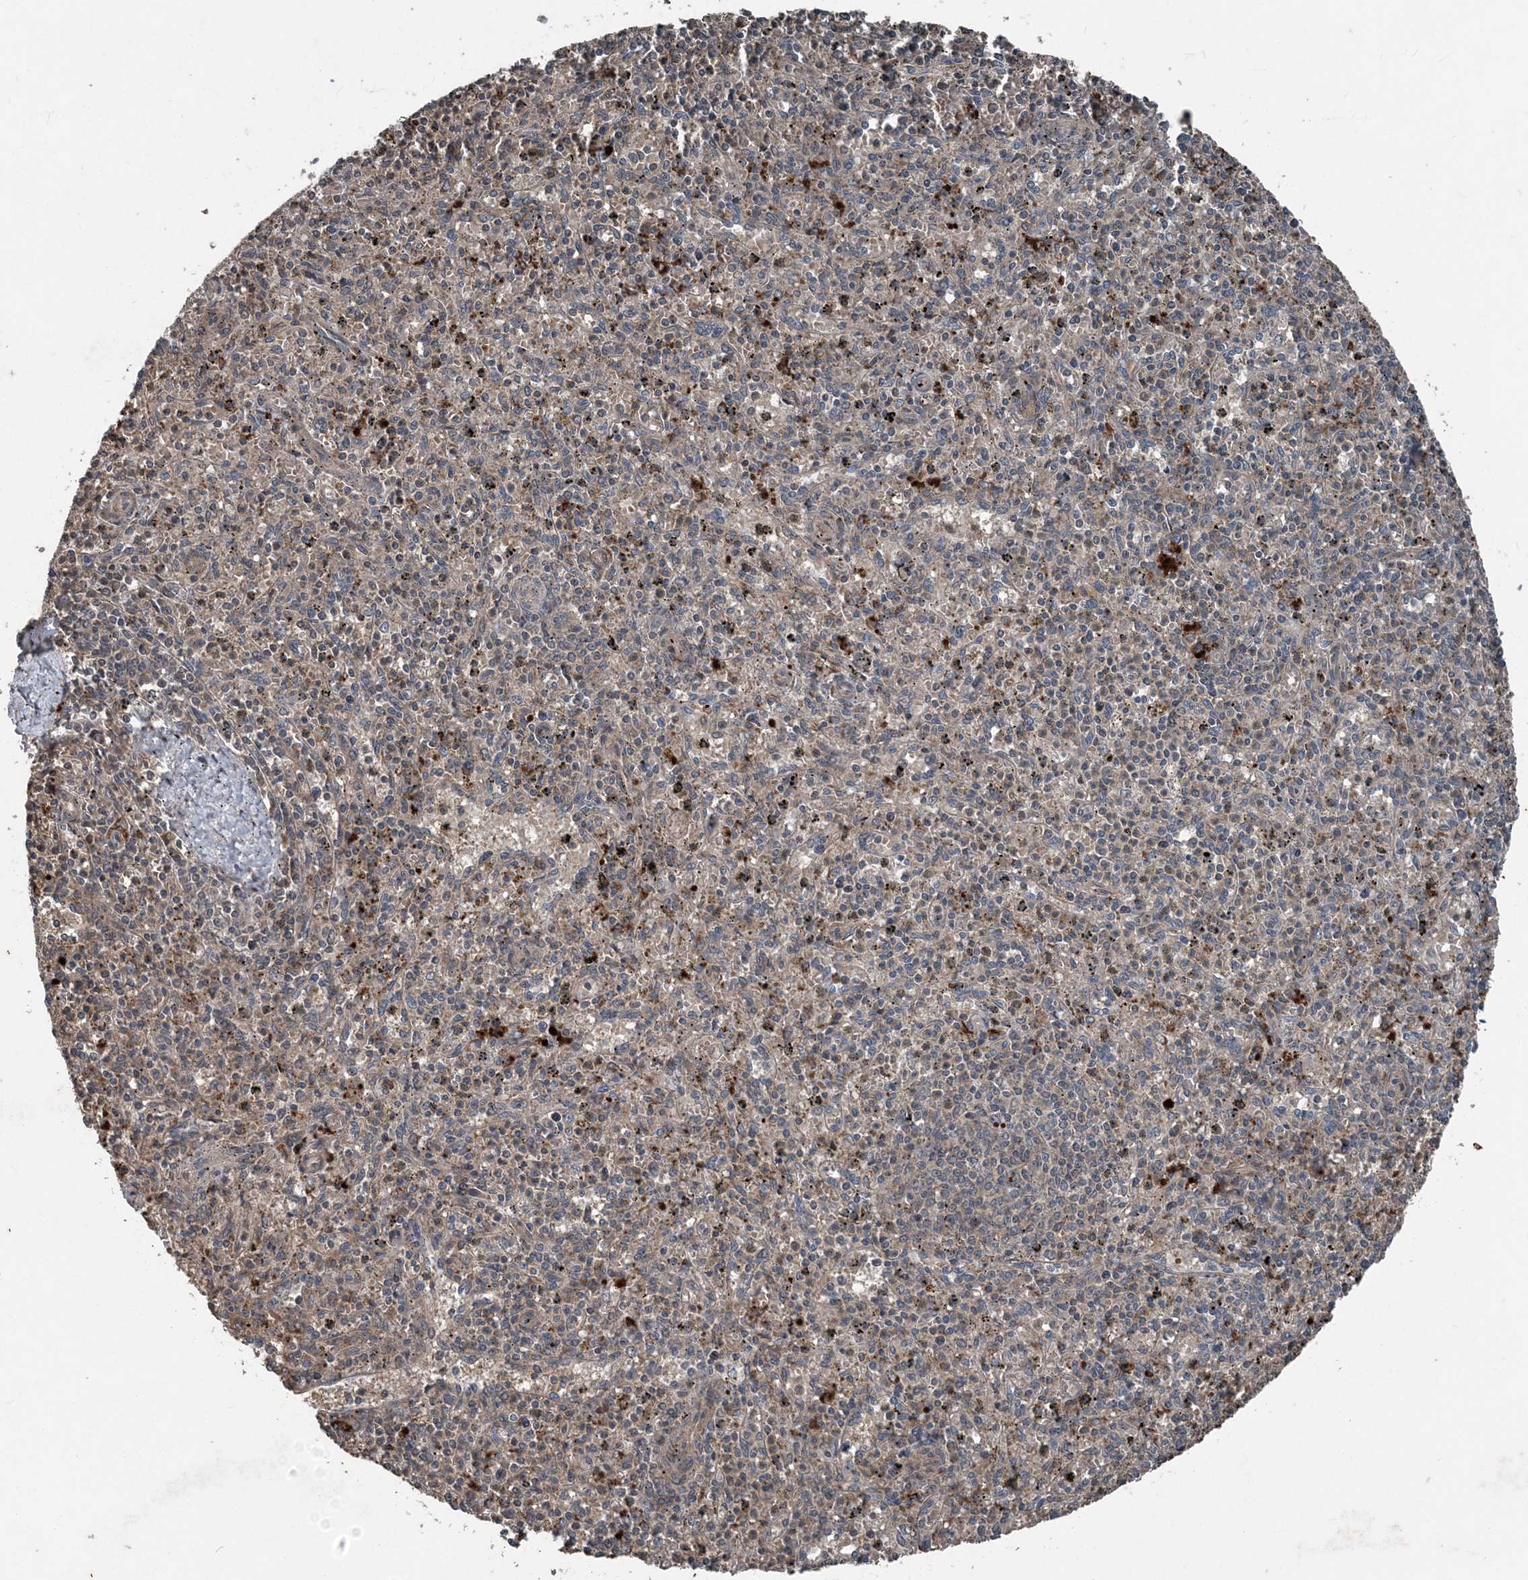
{"staining": {"intensity": "strong", "quantity": "<25%", "location": "cytoplasmic/membranous"}, "tissue": "spleen", "cell_type": "Cells in red pulp", "image_type": "normal", "snomed": [{"axis": "morphology", "description": "Normal tissue, NOS"}, {"axis": "topography", "description": "Spleen"}], "caption": "Protein expression analysis of normal spleen reveals strong cytoplasmic/membranous expression in approximately <25% of cells in red pulp. (Stains: DAB in brown, nuclei in blue, Microscopy: brightfield microscopy at high magnification).", "gene": "CFL1", "patient": {"sex": "male", "age": 72}}